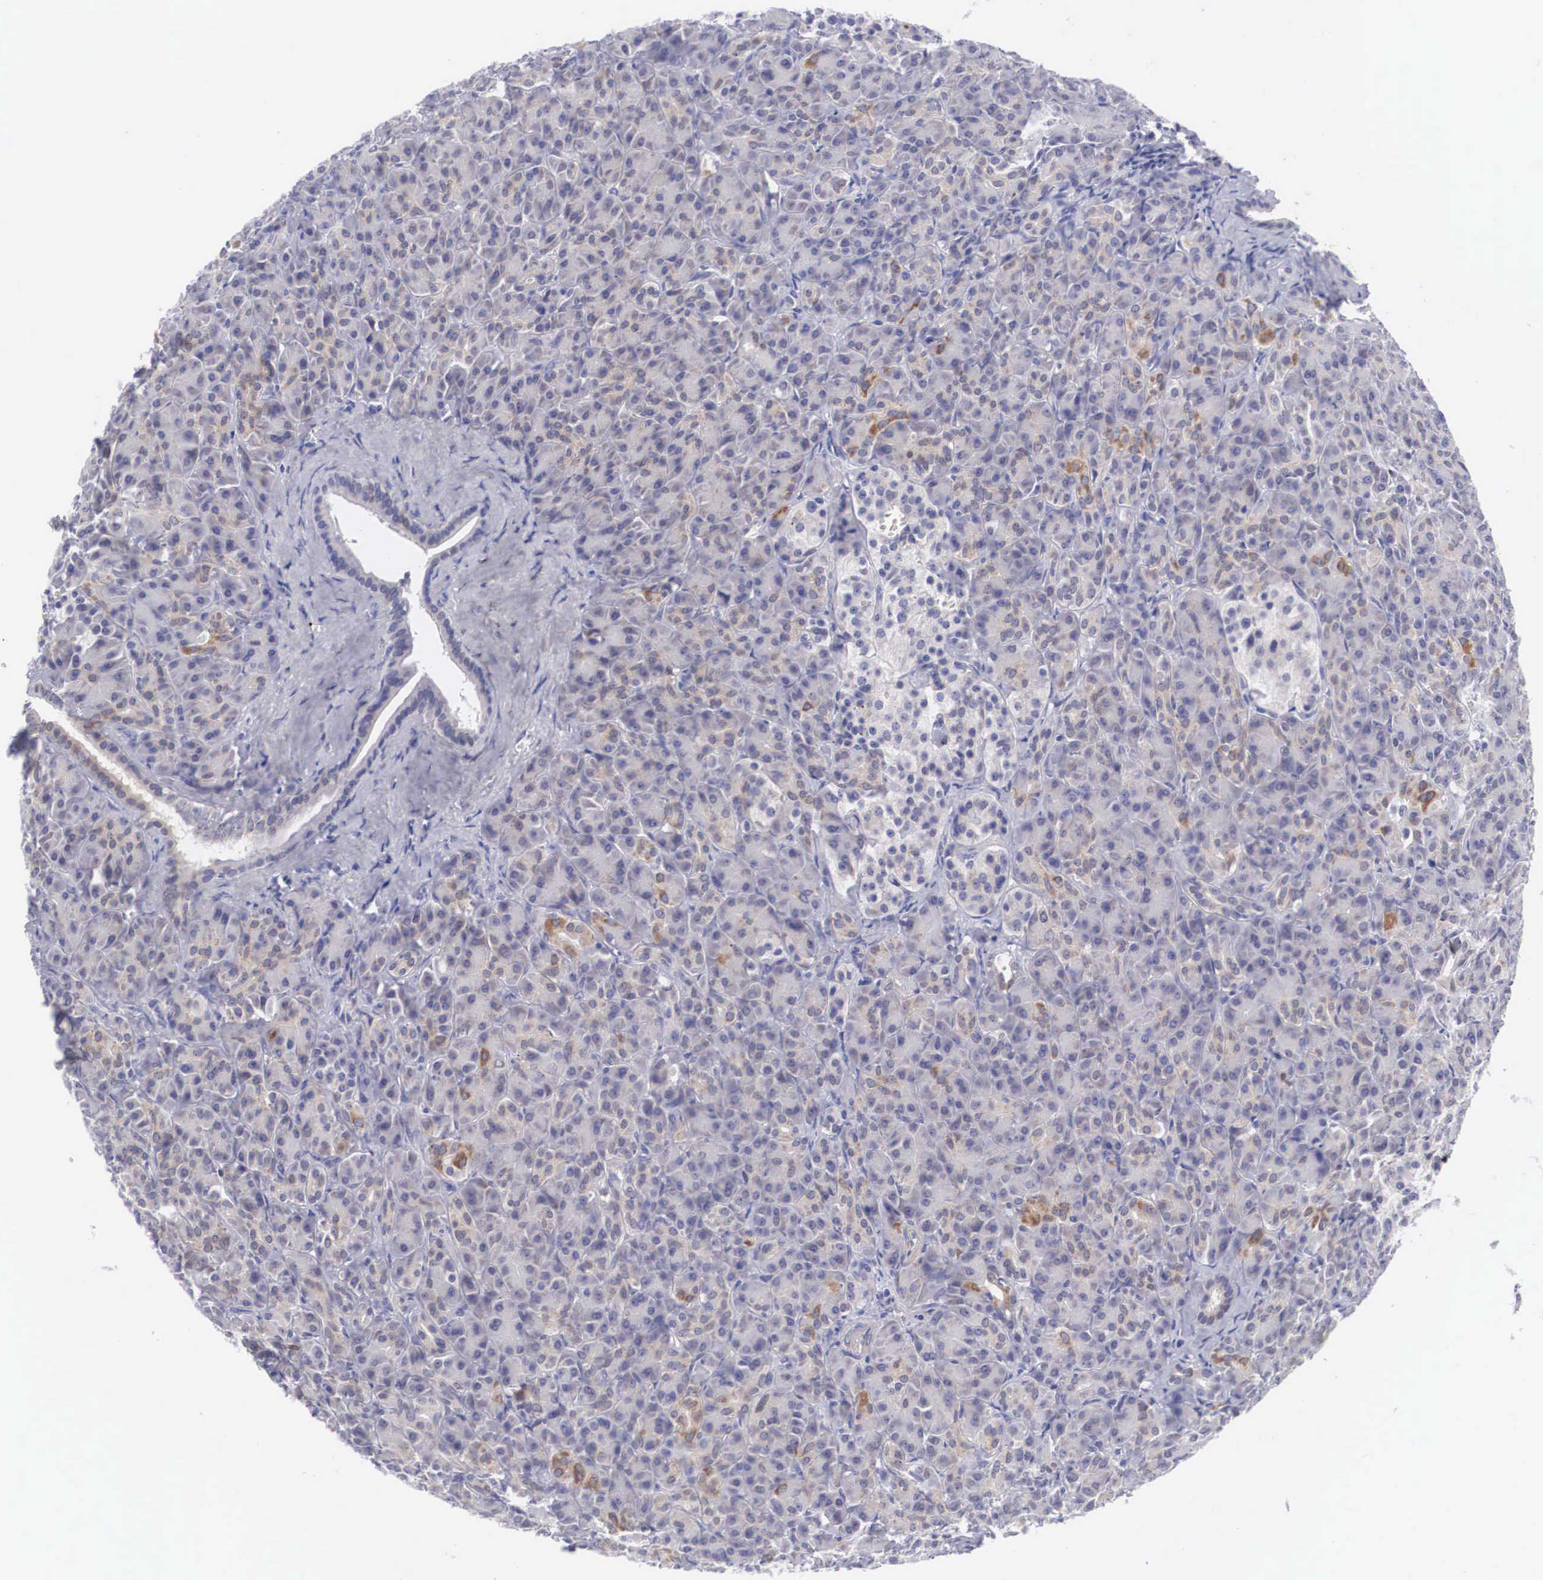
{"staining": {"intensity": "moderate", "quantity": "<25%", "location": "cytoplasmic/membranous"}, "tissue": "pancreas", "cell_type": "Exocrine glandular cells", "image_type": "normal", "snomed": [{"axis": "morphology", "description": "Normal tissue, NOS"}, {"axis": "topography", "description": "Lymph node"}, {"axis": "topography", "description": "Pancreas"}], "caption": "Protein positivity by immunohistochemistry demonstrates moderate cytoplasmic/membranous staining in approximately <25% of exocrine glandular cells in unremarkable pancreas. Immunohistochemistry stains the protein in brown and the nuclei are stained blue.", "gene": "SOX11", "patient": {"sex": "male", "age": 59}}